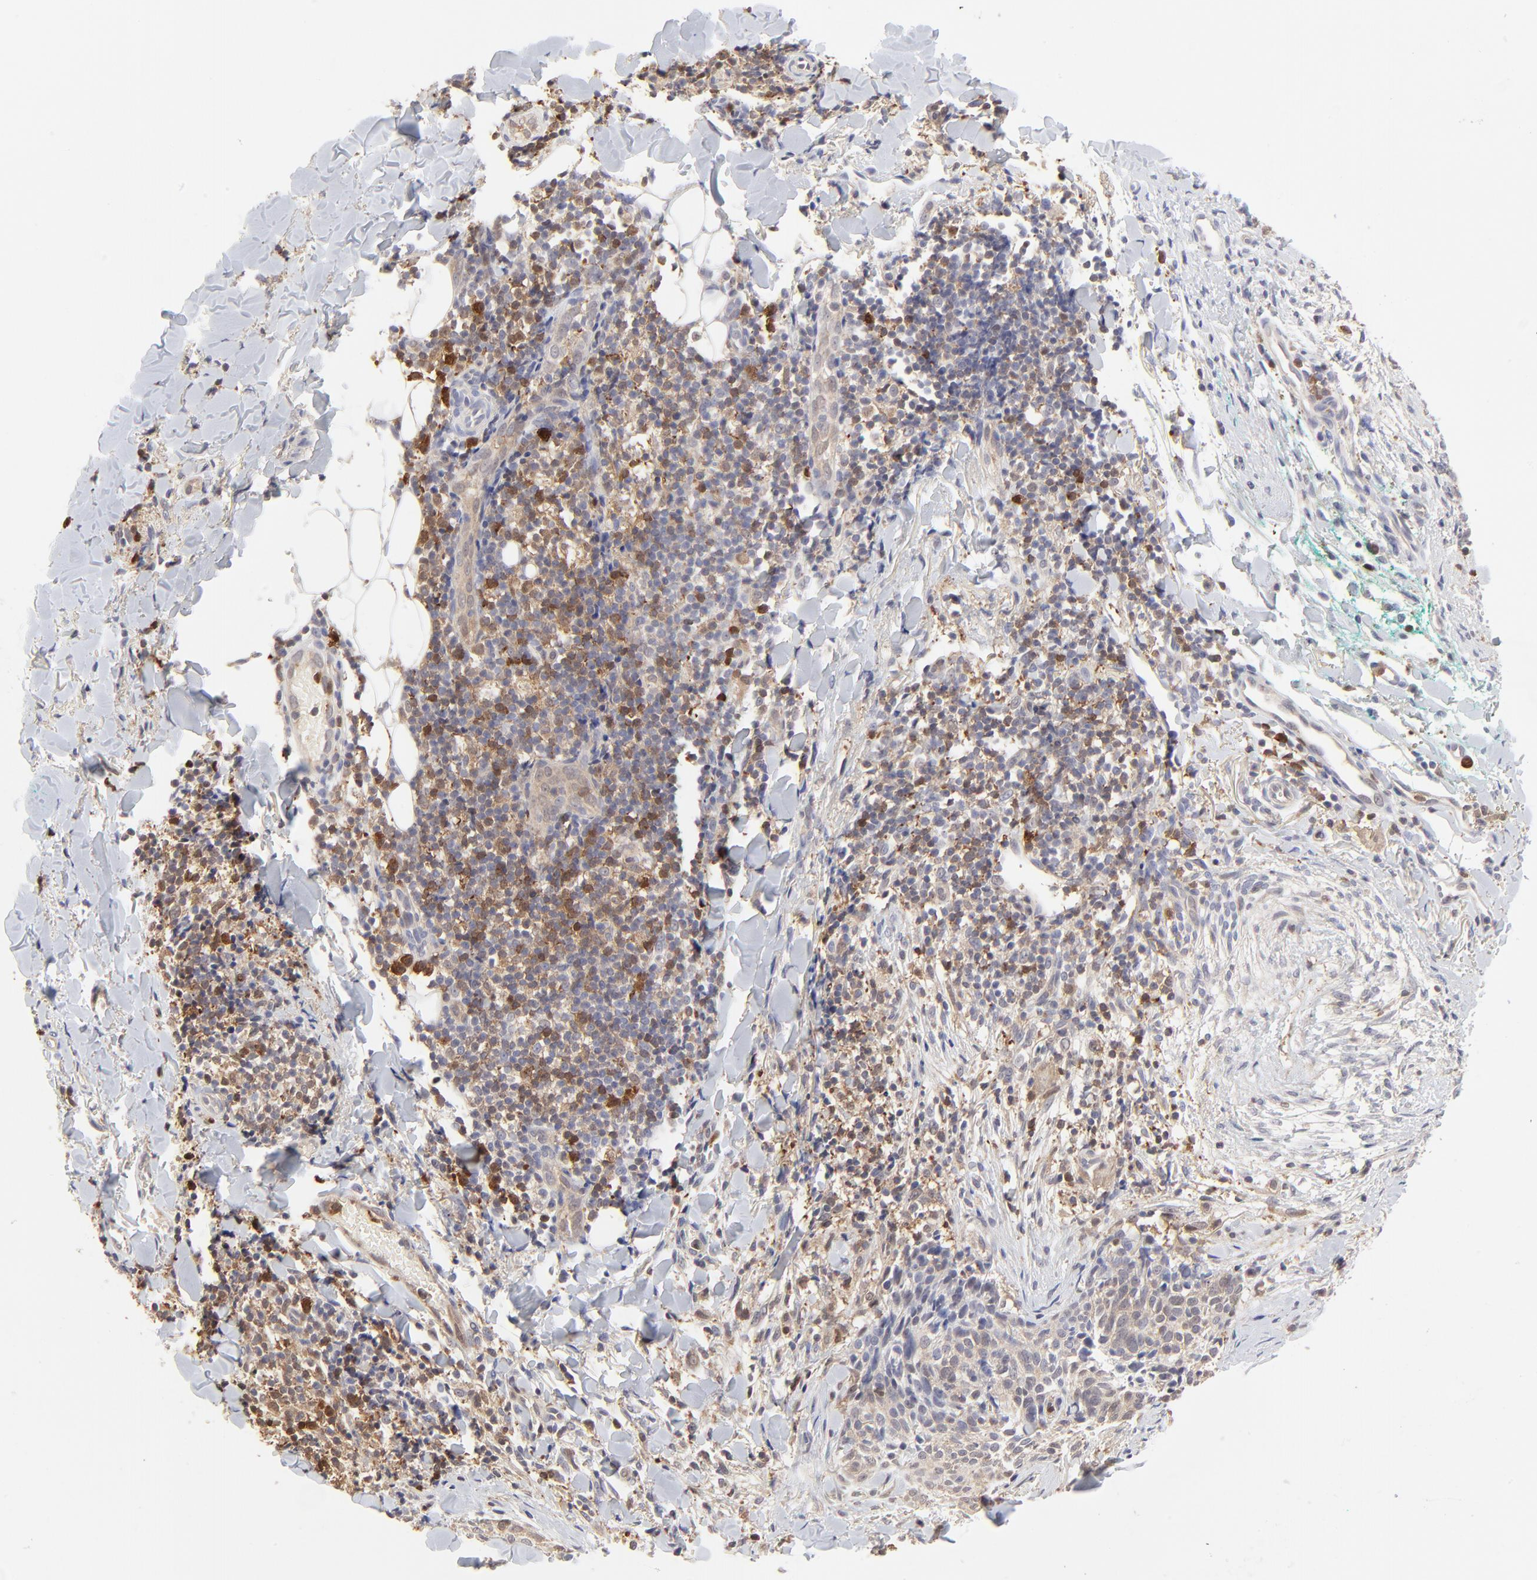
{"staining": {"intensity": "negative", "quantity": "none", "location": "none"}, "tissue": "skin cancer", "cell_type": "Tumor cells", "image_type": "cancer", "snomed": [{"axis": "morphology", "description": "Normal tissue, NOS"}, {"axis": "morphology", "description": "Basal cell carcinoma"}, {"axis": "topography", "description": "Skin"}], "caption": "This is a photomicrograph of IHC staining of skin cancer (basal cell carcinoma), which shows no expression in tumor cells.", "gene": "CASP3", "patient": {"sex": "female", "age": 57}}